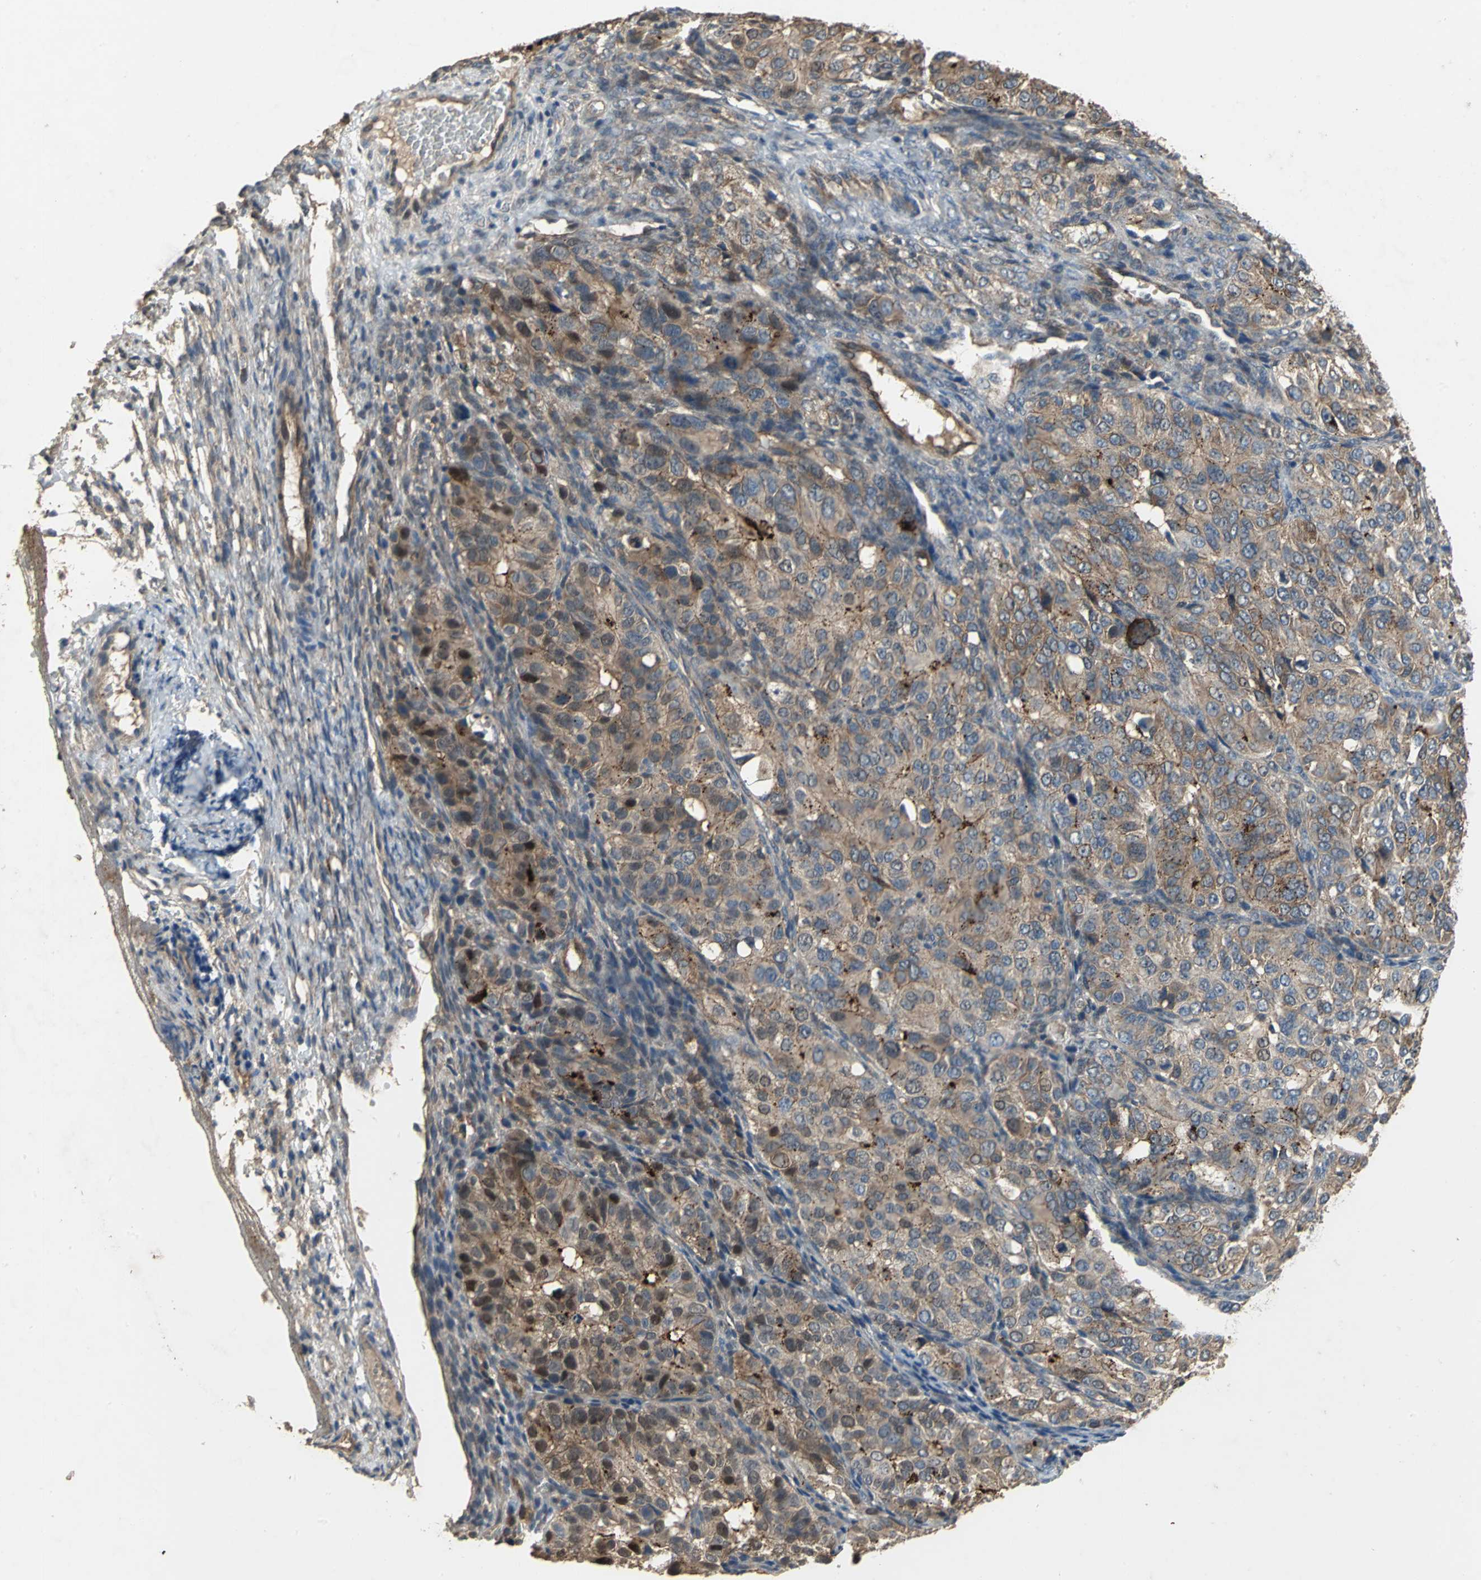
{"staining": {"intensity": "moderate", "quantity": ">75%", "location": "cytoplasmic/membranous,nuclear"}, "tissue": "ovarian cancer", "cell_type": "Tumor cells", "image_type": "cancer", "snomed": [{"axis": "morphology", "description": "Carcinoma, endometroid"}, {"axis": "topography", "description": "Ovary"}], "caption": "Moderate cytoplasmic/membranous and nuclear positivity for a protein is identified in about >75% of tumor cells of ovarian cancer (endometroid carcinoma) using IHC.", "gene": "MET", "patient": {"sex": "female", "age": 51}}